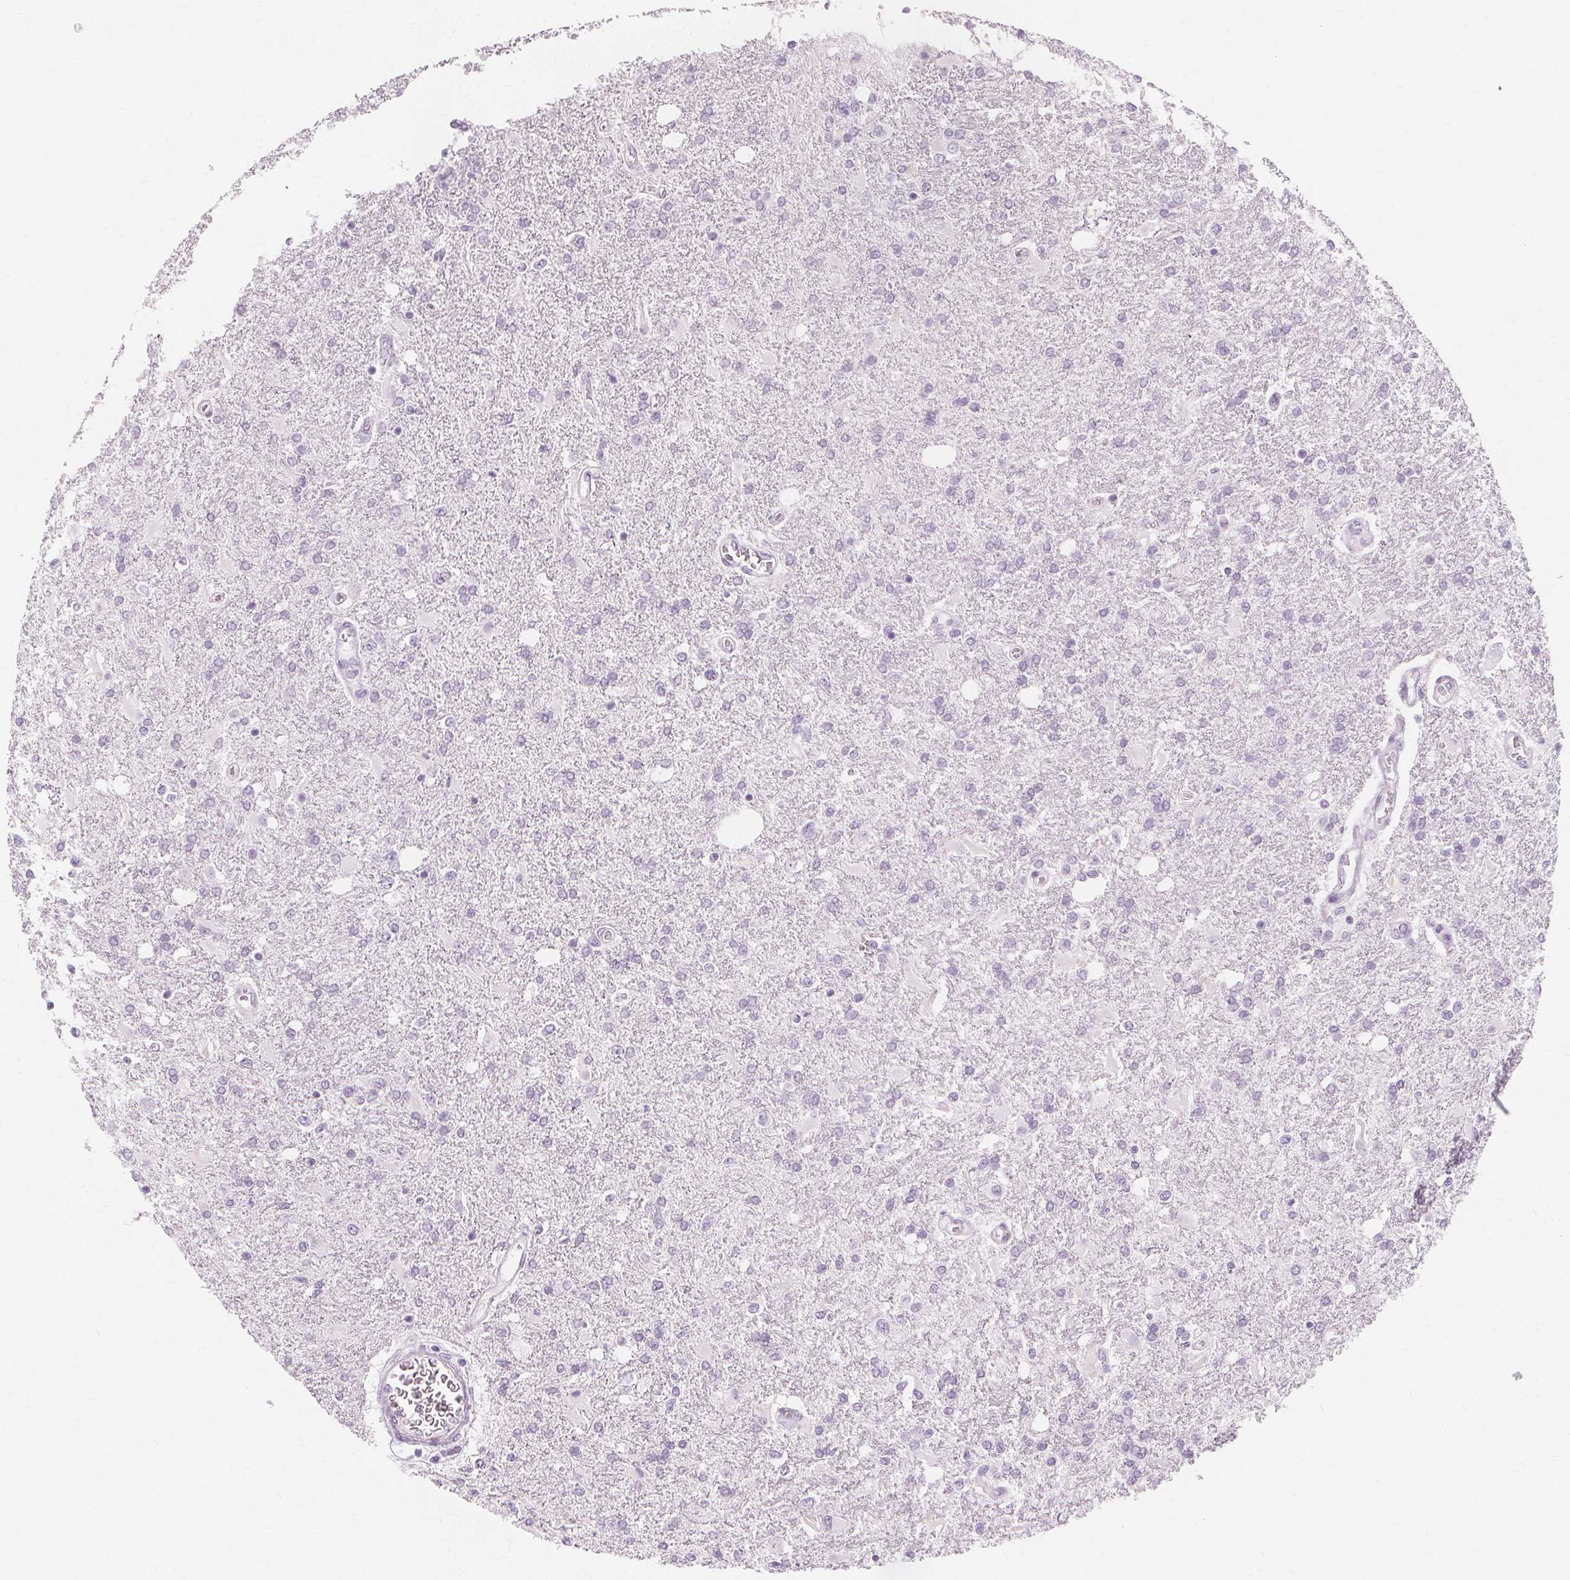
{"staining": {"intensity": "negative", "quantity": "none", "location": "none"}, "tissue": "glioma", "cell_type": "Tumor cells", "image_type": "cancer", "snomed": [{"axis": "morphology", "description": "Glioma, malignant, High grade"}, {"axis": "topography", "description": "Cerebral cortex"}], "caption": "Immunohistochemical staining of human glioma reveals no significant expression in tumor cells.", "gene": "TFF1", "patient": {"sex": "male", "age": 79}}